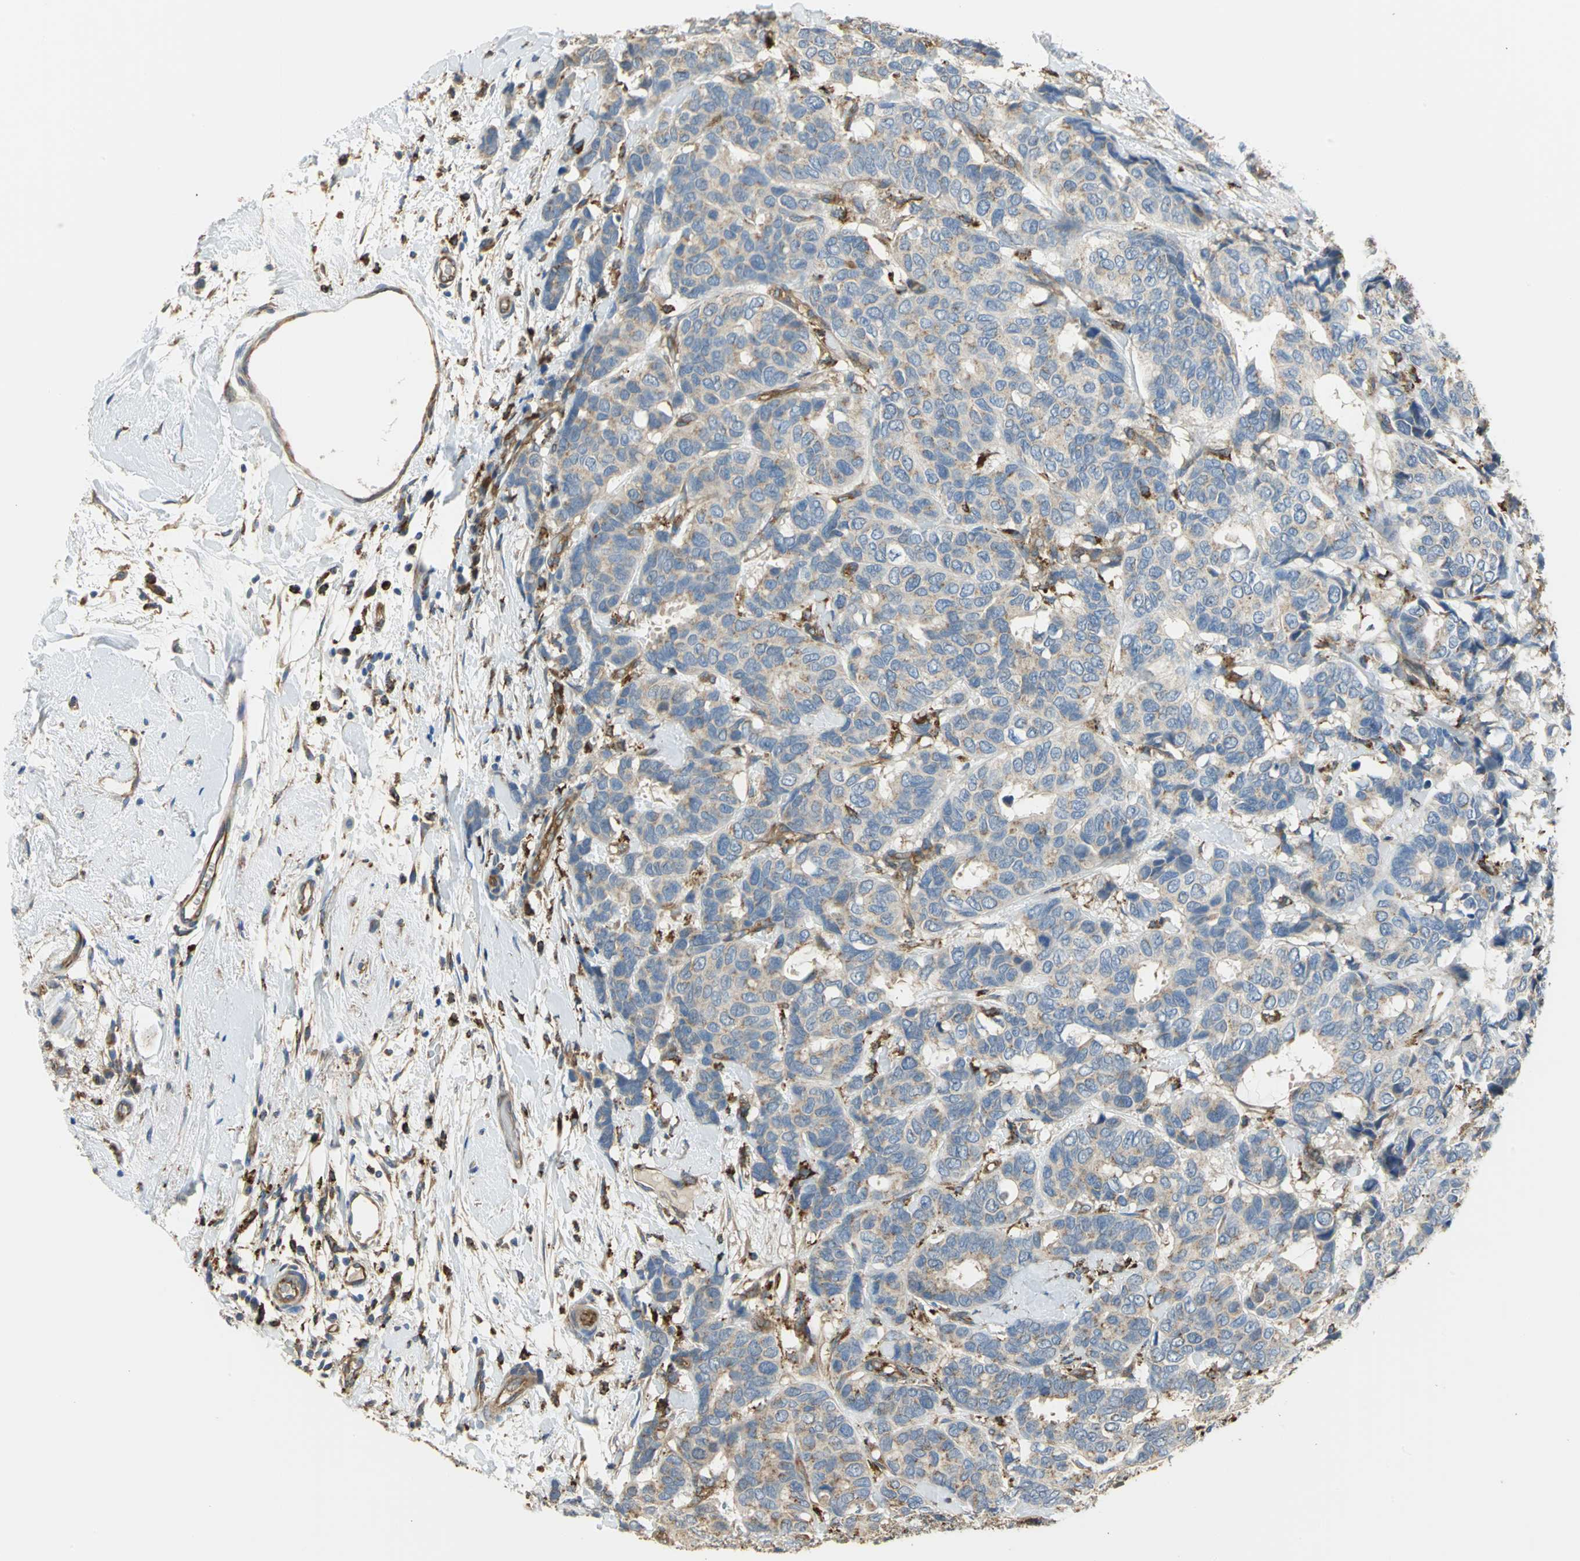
{"staining": {"intensity": "weak", "quantity": "<25%", "location": "cytoplasmic/membranous"}, "tissue": "breast cancer", "cell_type": "Tumor cells", "image_type": "cancer", "snomed": [{"axis": "morphology", "description": "Duct carcinoma"}, {"axis": "topography", "description": "Breast"}], "caption": "Tumor cells show no significant expression in breast cancer (intraductal carcinoma).", "gene": "DIAPH2", "patient": {"sex": "female", "age": 87}}